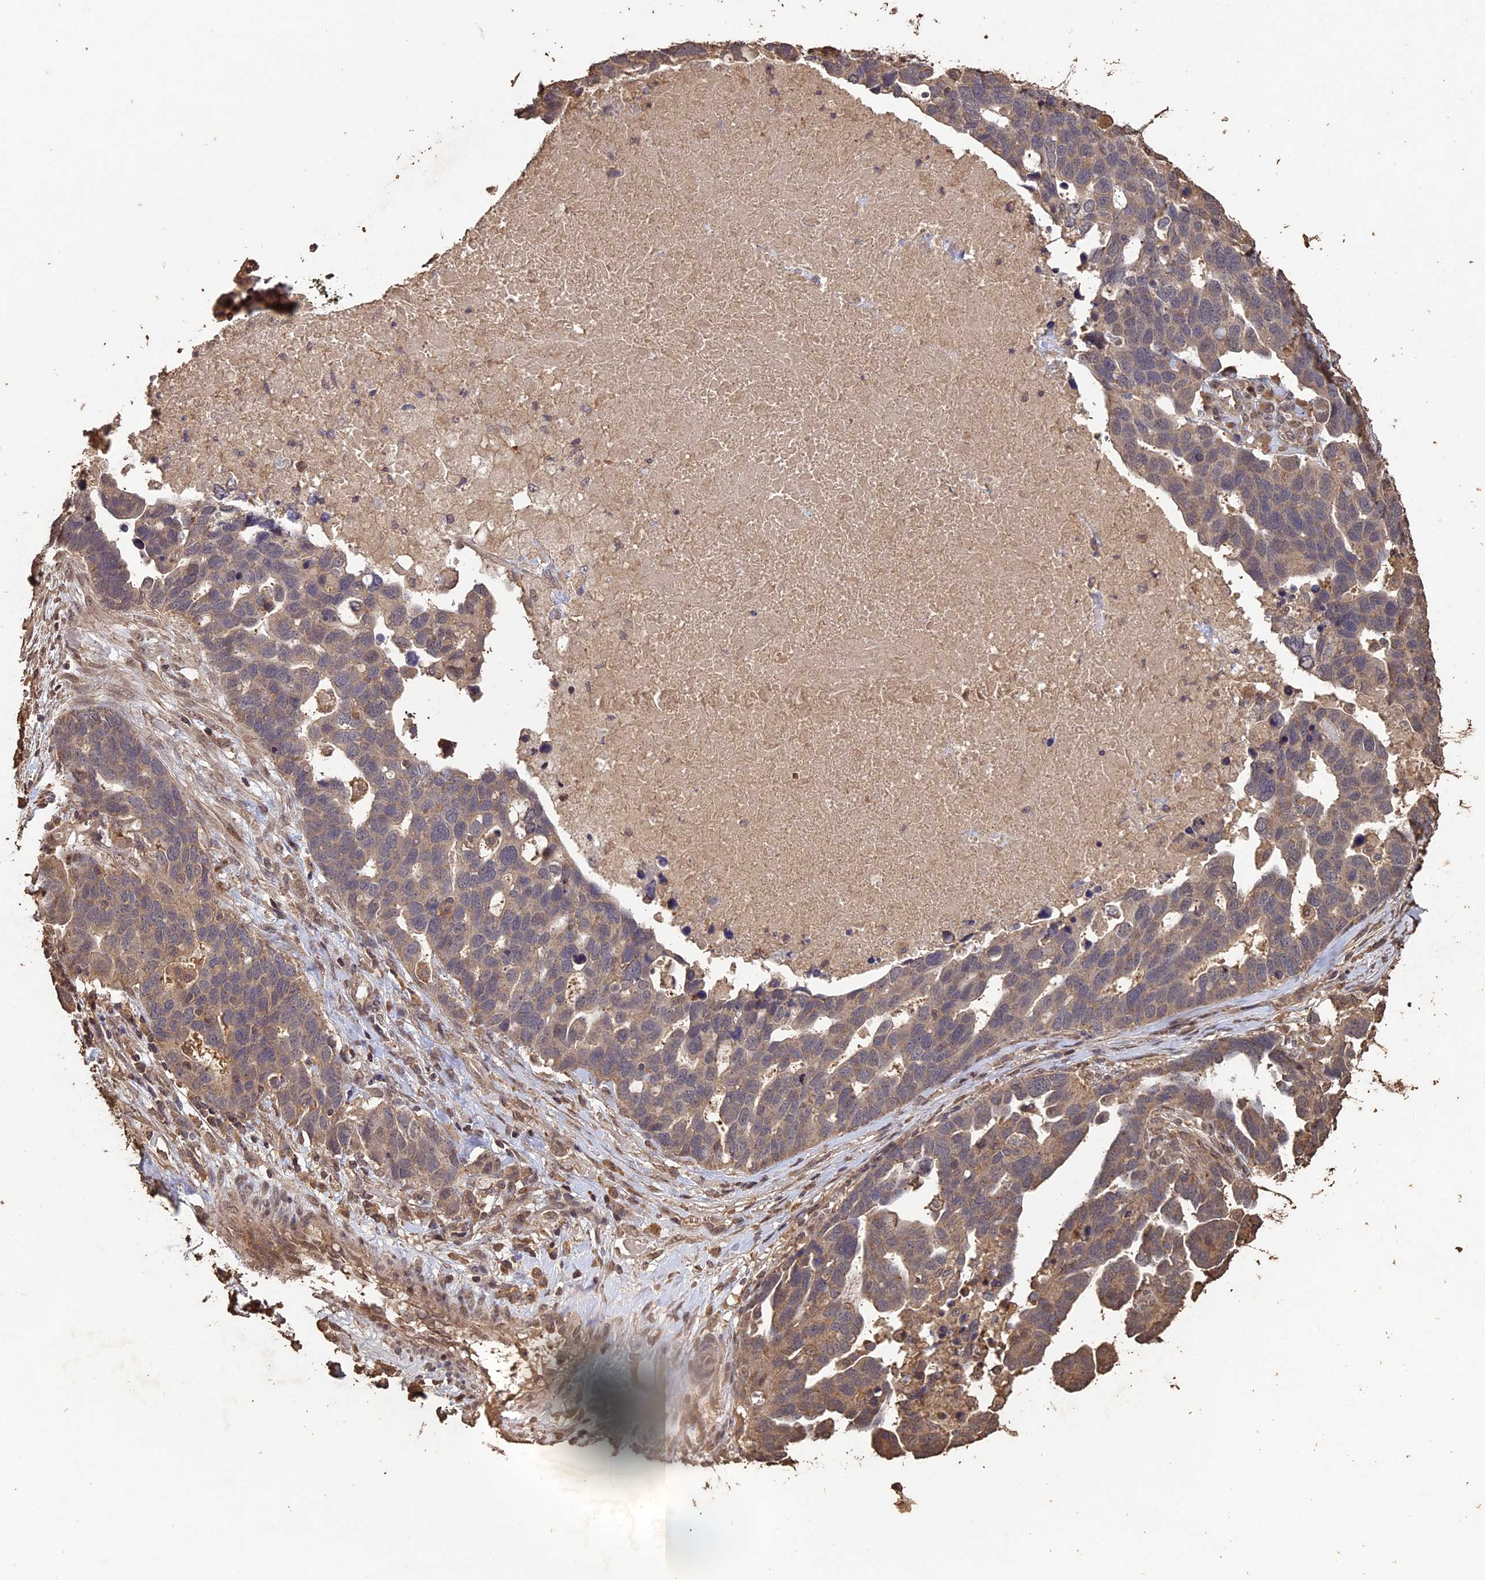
{"staining": {"intensity": "weak", "quantity": ">75%", "location": "cytoplasmic/membranous"}, "tissue": "ovarian cancer", "cell_type": "Tumor cells", "image_type": "cancer", "snomed": [{"axis": "morphology", "description": "Cystadenocarcinoma, serous, NOS"}, {"axis": "topography", "description": "Ovary"}], "caption": "A histopathology image of human ovarian serous cystadenocarcinoma stained for a protein displays weak cytoplasmic/membranous brown staining in tumor cells.", "gene": "HUNK", "patient": {"sex": "female", "age": 54}}